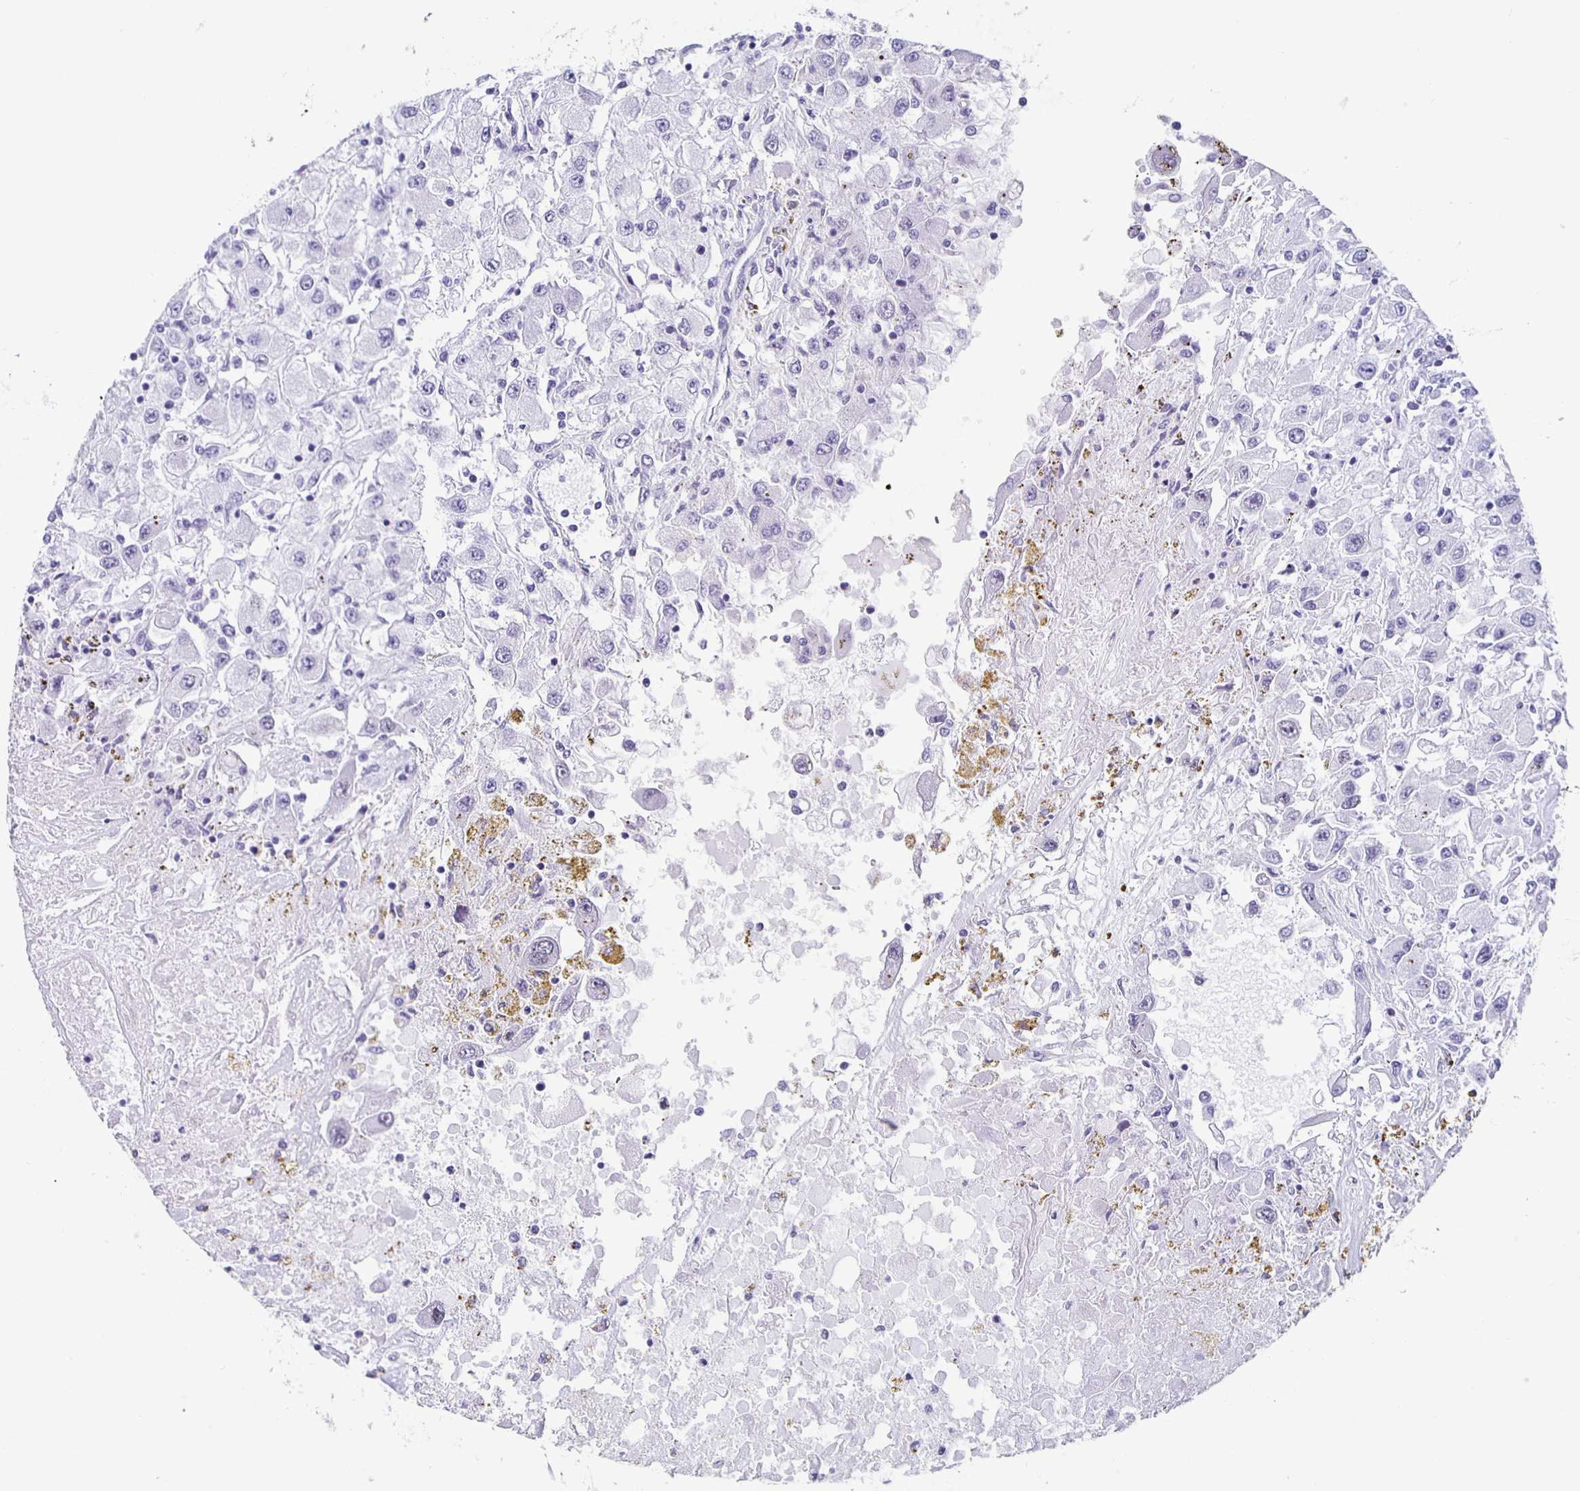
{"staining": {"intensity": "negative", "quantity": "none", "location": "none"}, "tissue": "renal cancer", "cell_type": "Tumor cells", "image_type": "cancer", "snomed": [{"axis": "morphology", "description": "Adenocarcinoma, NOS"}, {"axis": "topography", "description": "Kidney"}], "caption": "A micrograph of renal cancer (adenocarcinoma) stained for a protein demonstrates no brown staining in tumor cells.", "gene": "TPPP", "patient": {"sex": "female", "age": 67}}